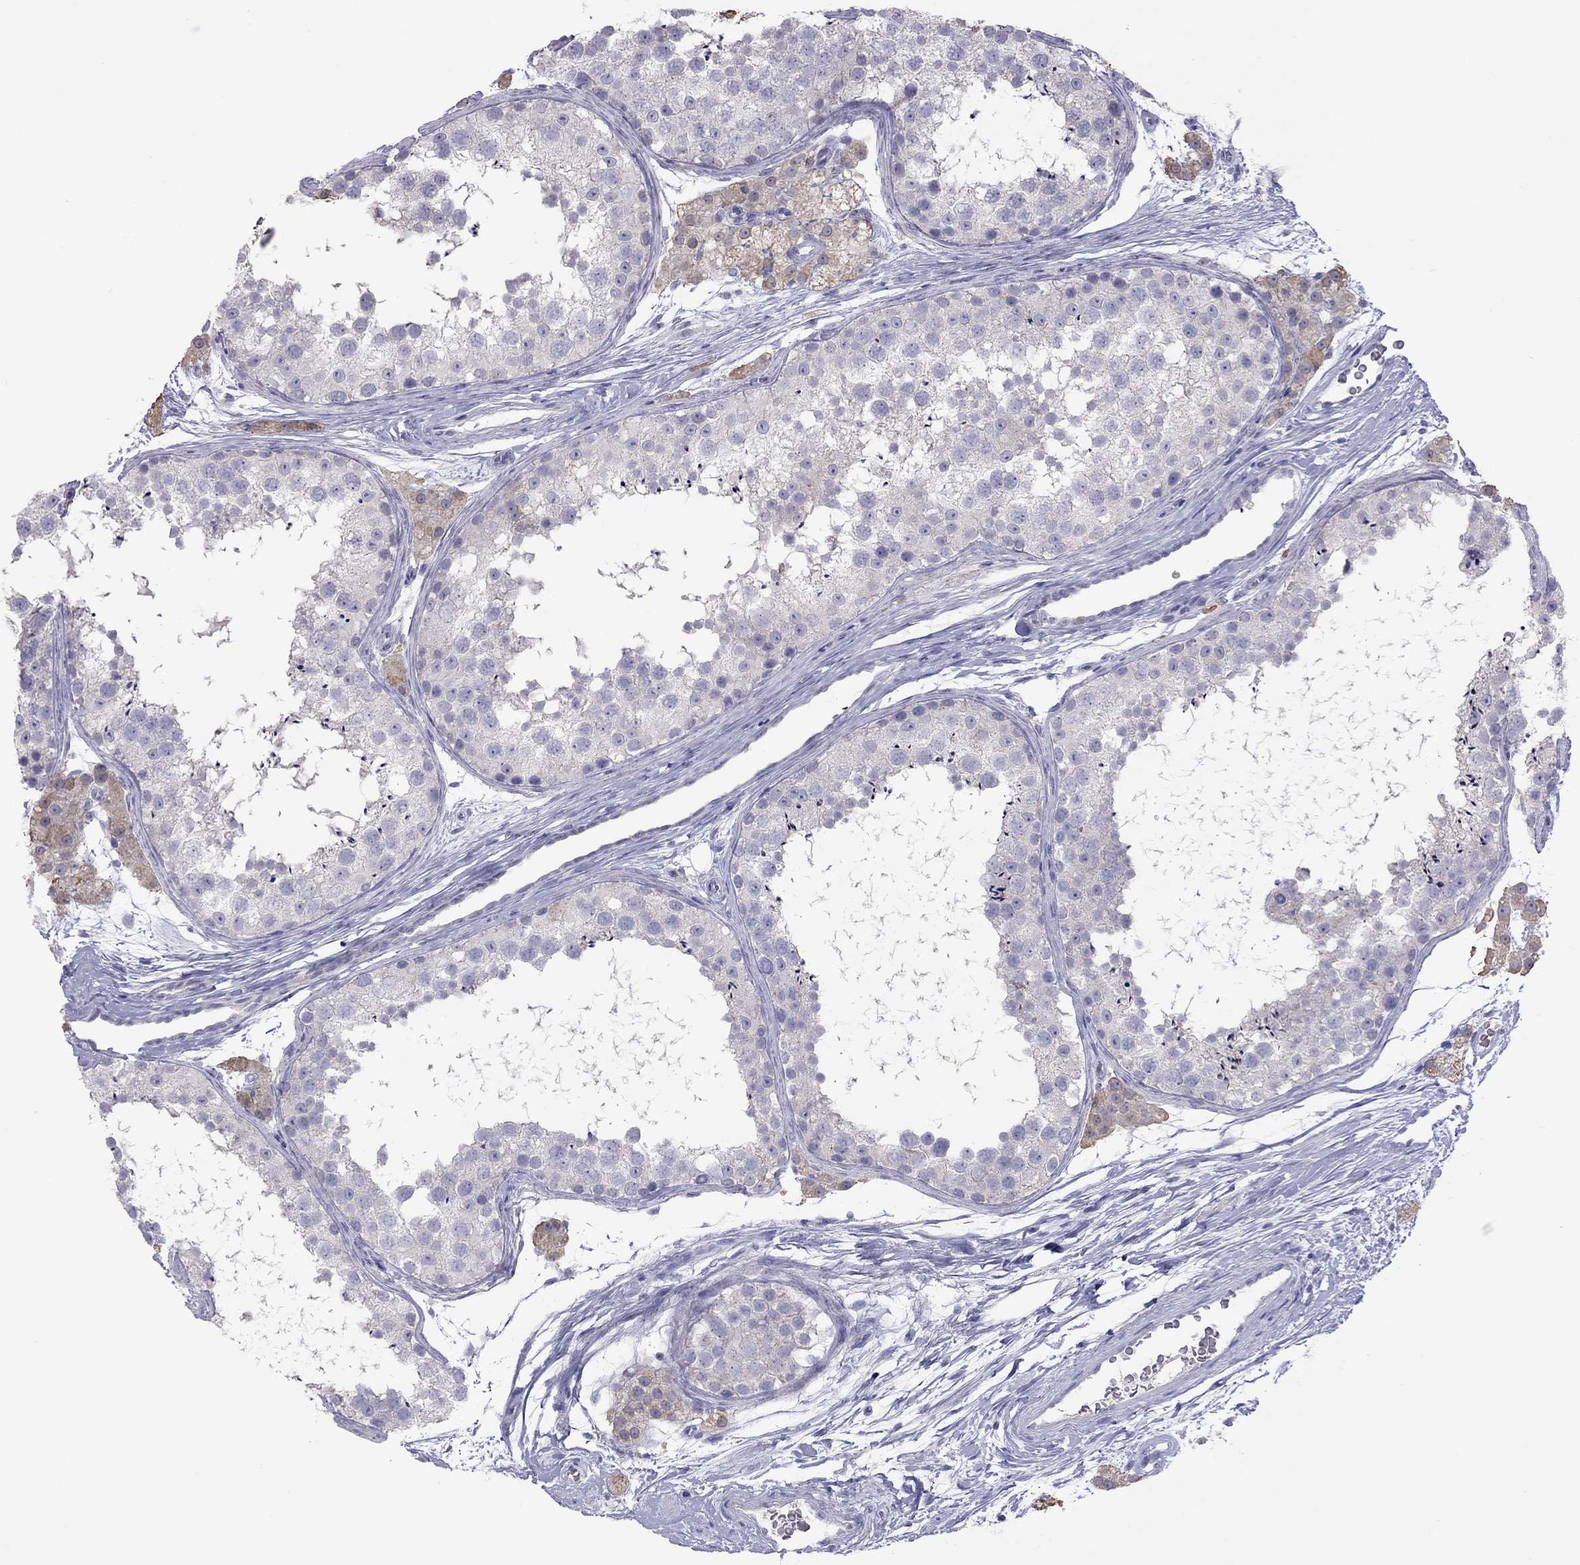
{"staining": {"intensity": "negative", "quantity": "none", "location": "none"}, "tissue": "testis", "cell_type": "Cells in seminiferous ducts", "image_type": "normal", "snomed": [{"axis": "morphology", "description": "Normal tissue, NOS"}, {"axis": "topography", "description": "Testis"}], "caption": "Immunohistochemistry (IHC) histopathology image of unremarkable testis: testis stained with DAB displays no significant protein positivity in cells in seminiferous ducts. (DAB (3,3'-diaminobenzidine) IHC, high magnification).", "gene": "MUC16", "patient": {"sex": "male", "age": 41}}